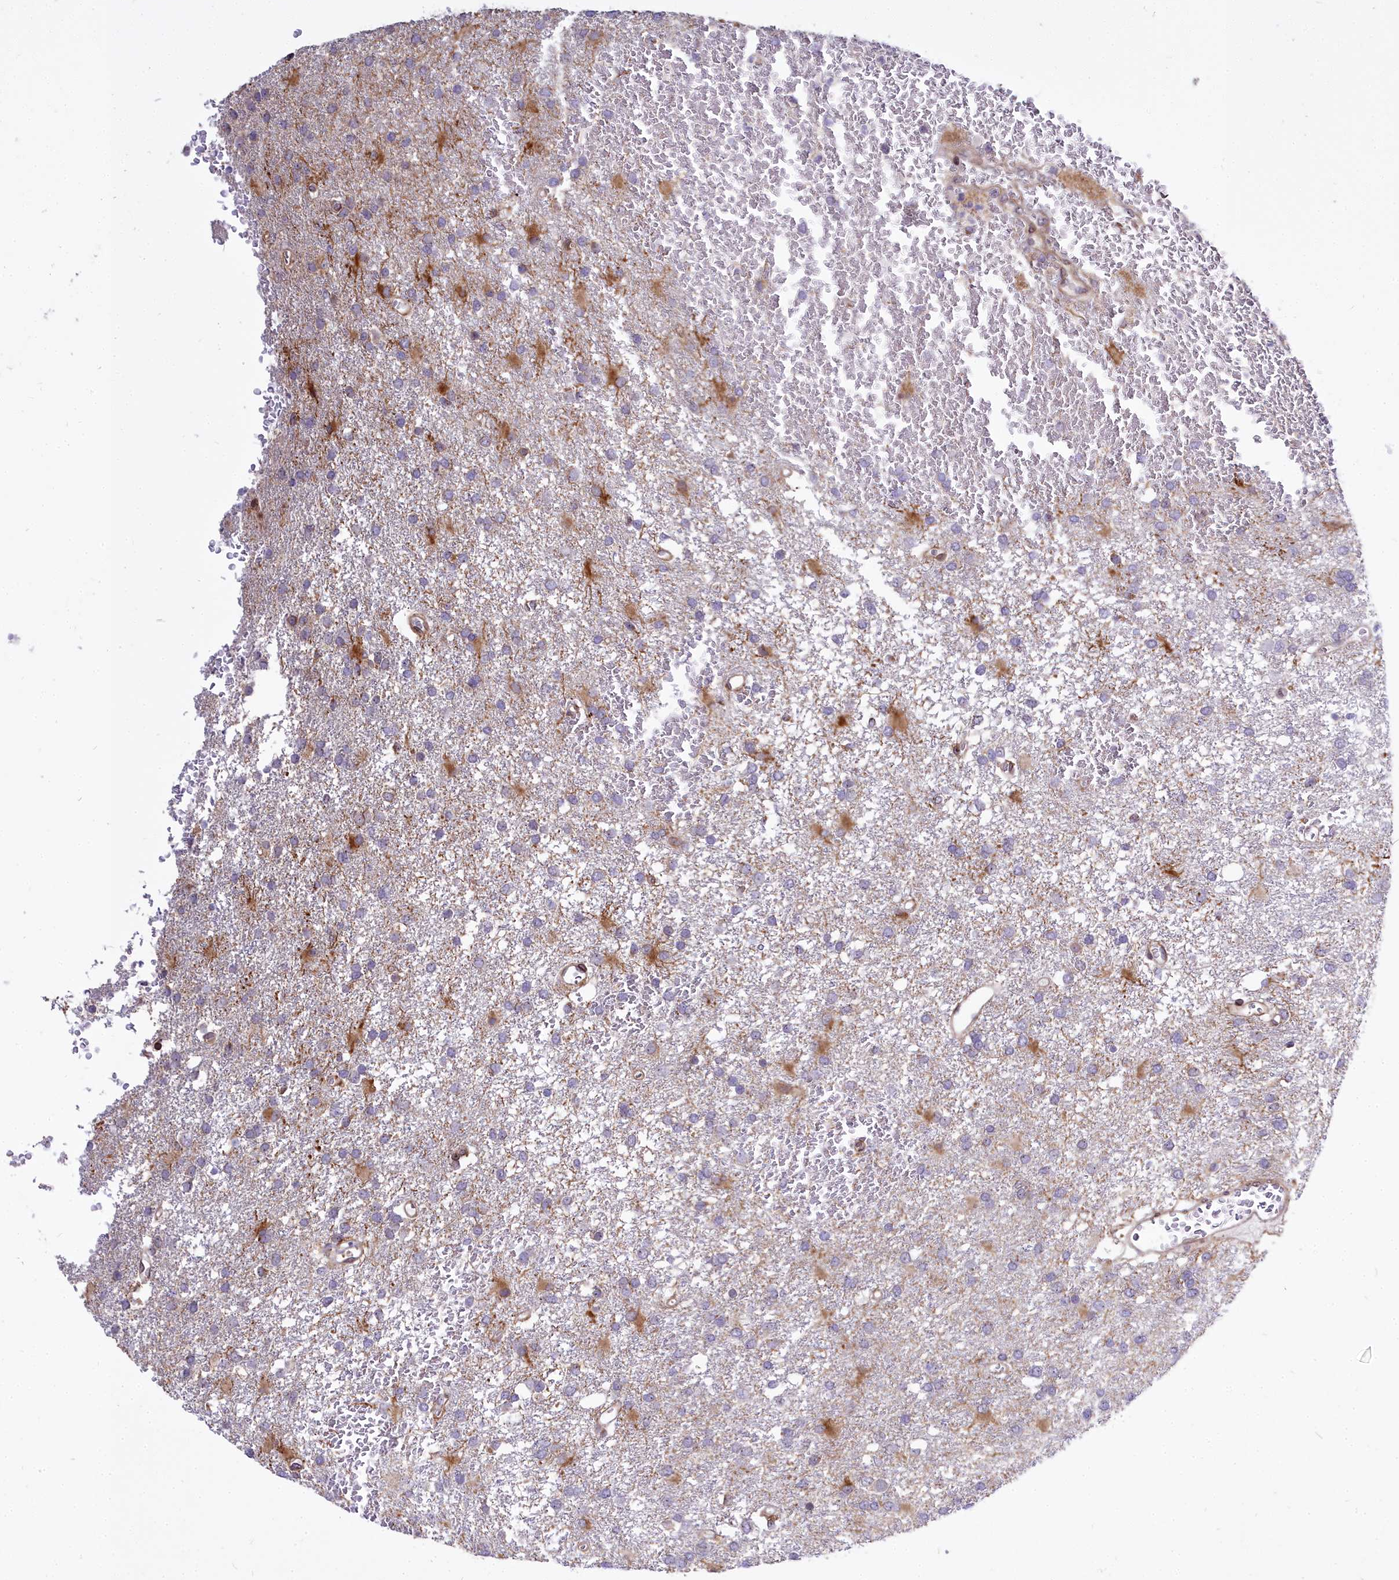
{"staining": {"intensity": "negative", "quantity": "none", "location": "none"}, "tissue": "glioma", "cell_type": "Tumor cells", "image_type": "cancer", "snomed": [{"axis": "morphology", "description": "Glioma, malignant, High grade"}, {"axis": "topography", "description": "Brain"}], "caption": "This is an IHC histopathology image of human malignant glioma (high-grade). There is no positivity in tumor cells.", "gene": "ABCB8", "patient": {"sex": "female", "age": 74}}